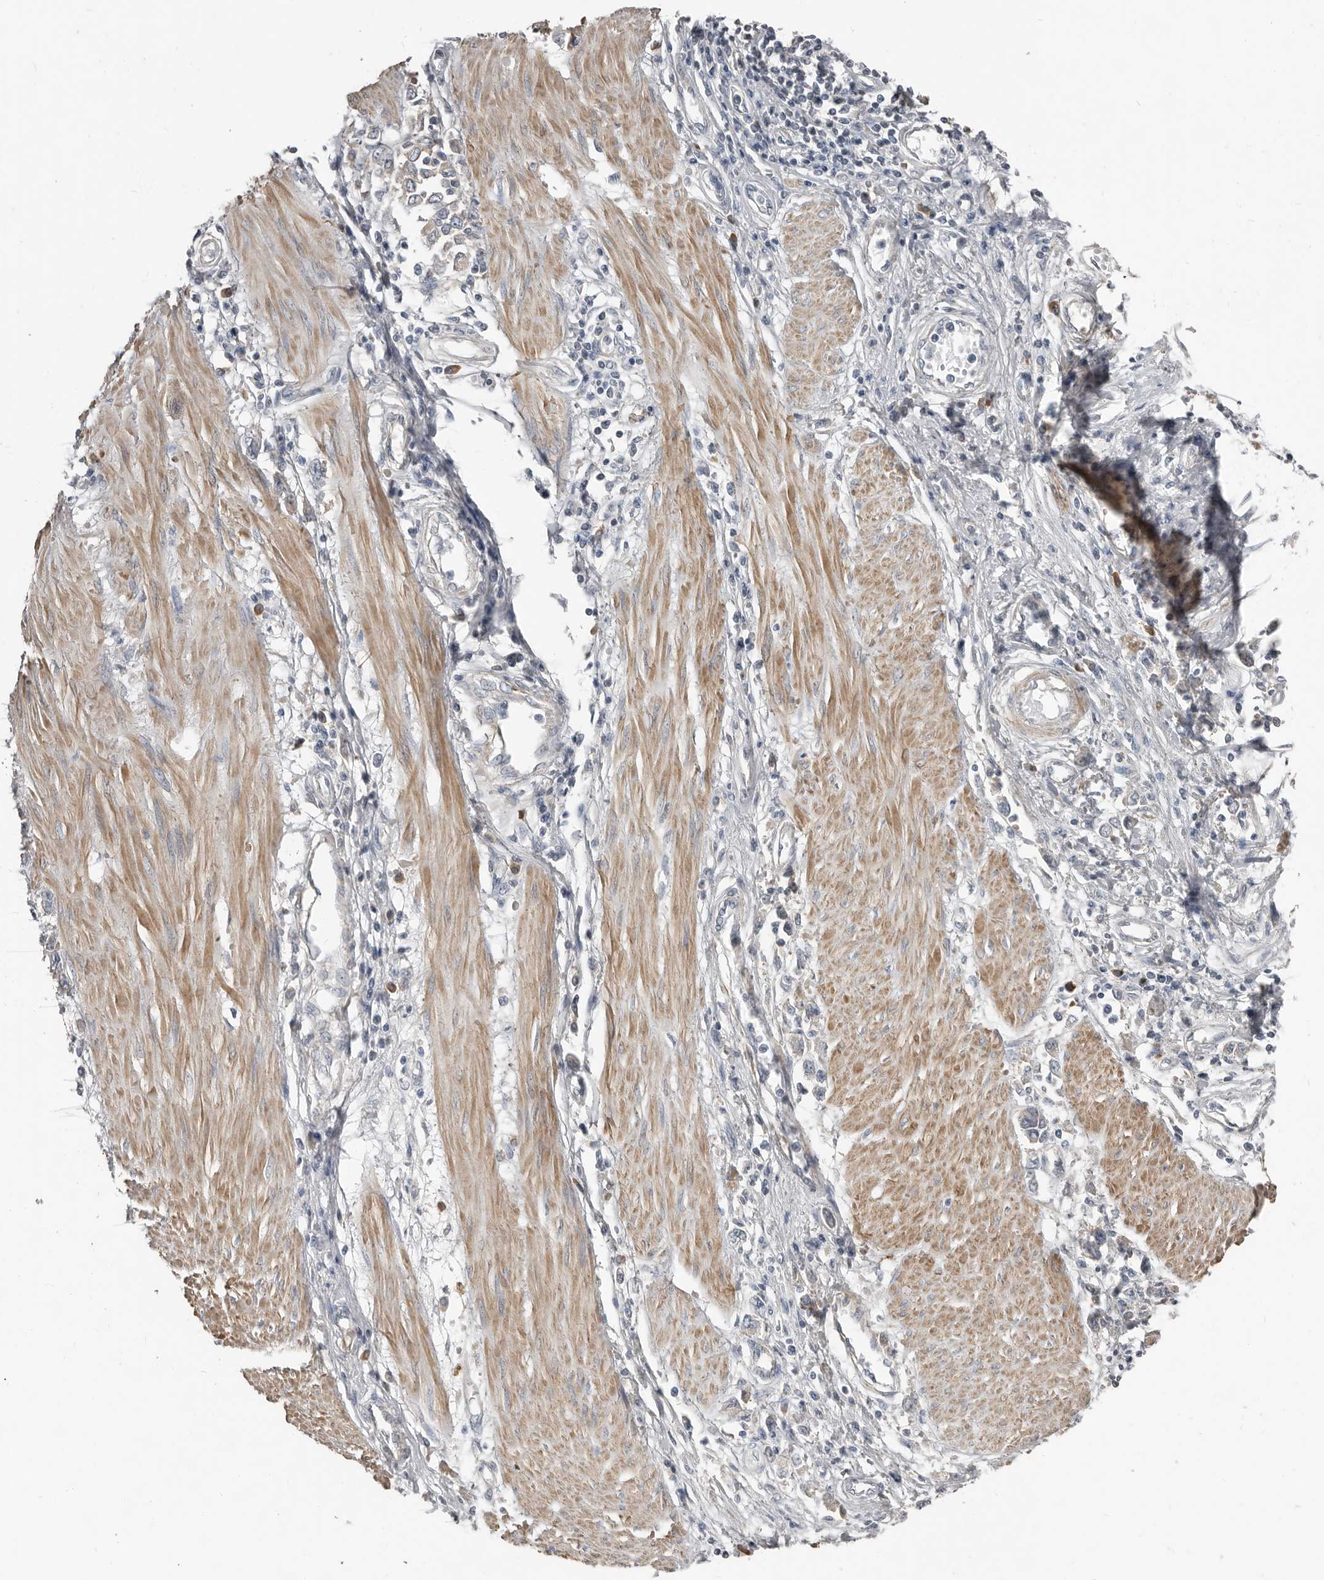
{"staining": {"intensity": "negative", "quantity": "none", "location": "none"}, "tissue": "stomach cancer", "cell_type": "Tumor cells", "image_type": "cancer", "snomed": [{"axis": "morphology", "description": "Adenocarcinoma, NOS"}, {"axis": "topography", "description": "Stomach"}], "caption": "There is no significant positivity in tumor cells of stomach adenocarcinoma. (Brightfield microscopy of DAB immunohistochemistry at high magnification).", "gene": "AKNAD1", "patient": {"sex": "female", "age": 76}}